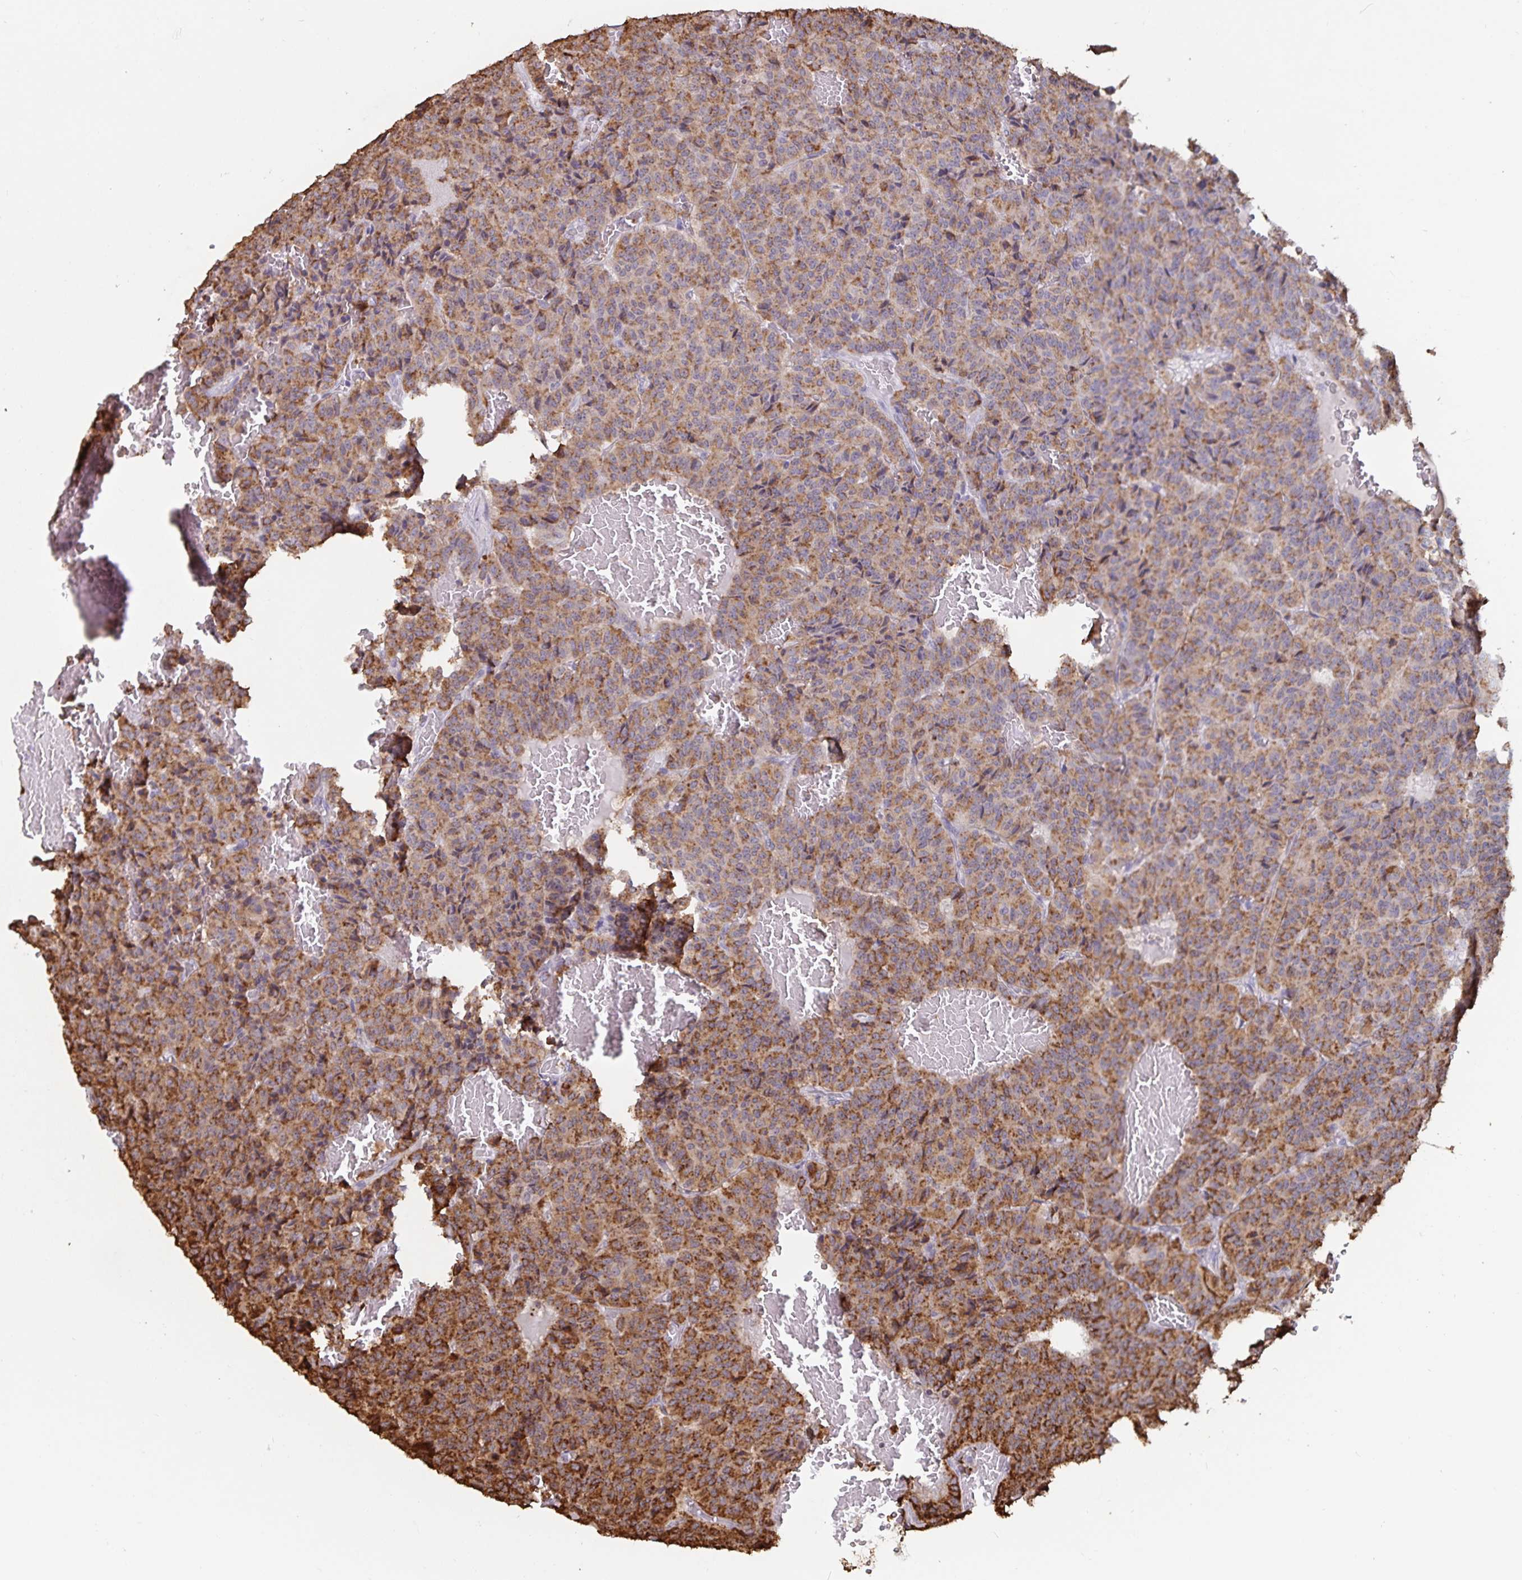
{"staining": {"intensity": "strong", "quantity": ">75%", "location": "cytoplasmic/membranous"}, "tissue": "carcinoid", "cell_type": "Tumor cells", "image_type": "cancer", "snomed": [{"axis": "morphology", "description": "Carcinoid, malignant, NOS"}, {"axis": "topography", "description": "Lung"}], "caption": "An immunohistochemistry histopathology image of tumor tissue is shown. Protein staining in brown shows strong cytoplasmic/membranous positivity in malignant carcinoid within tumor cells.", "gene": "GPR137", "patient": {"sex": "male", "age": 70}}